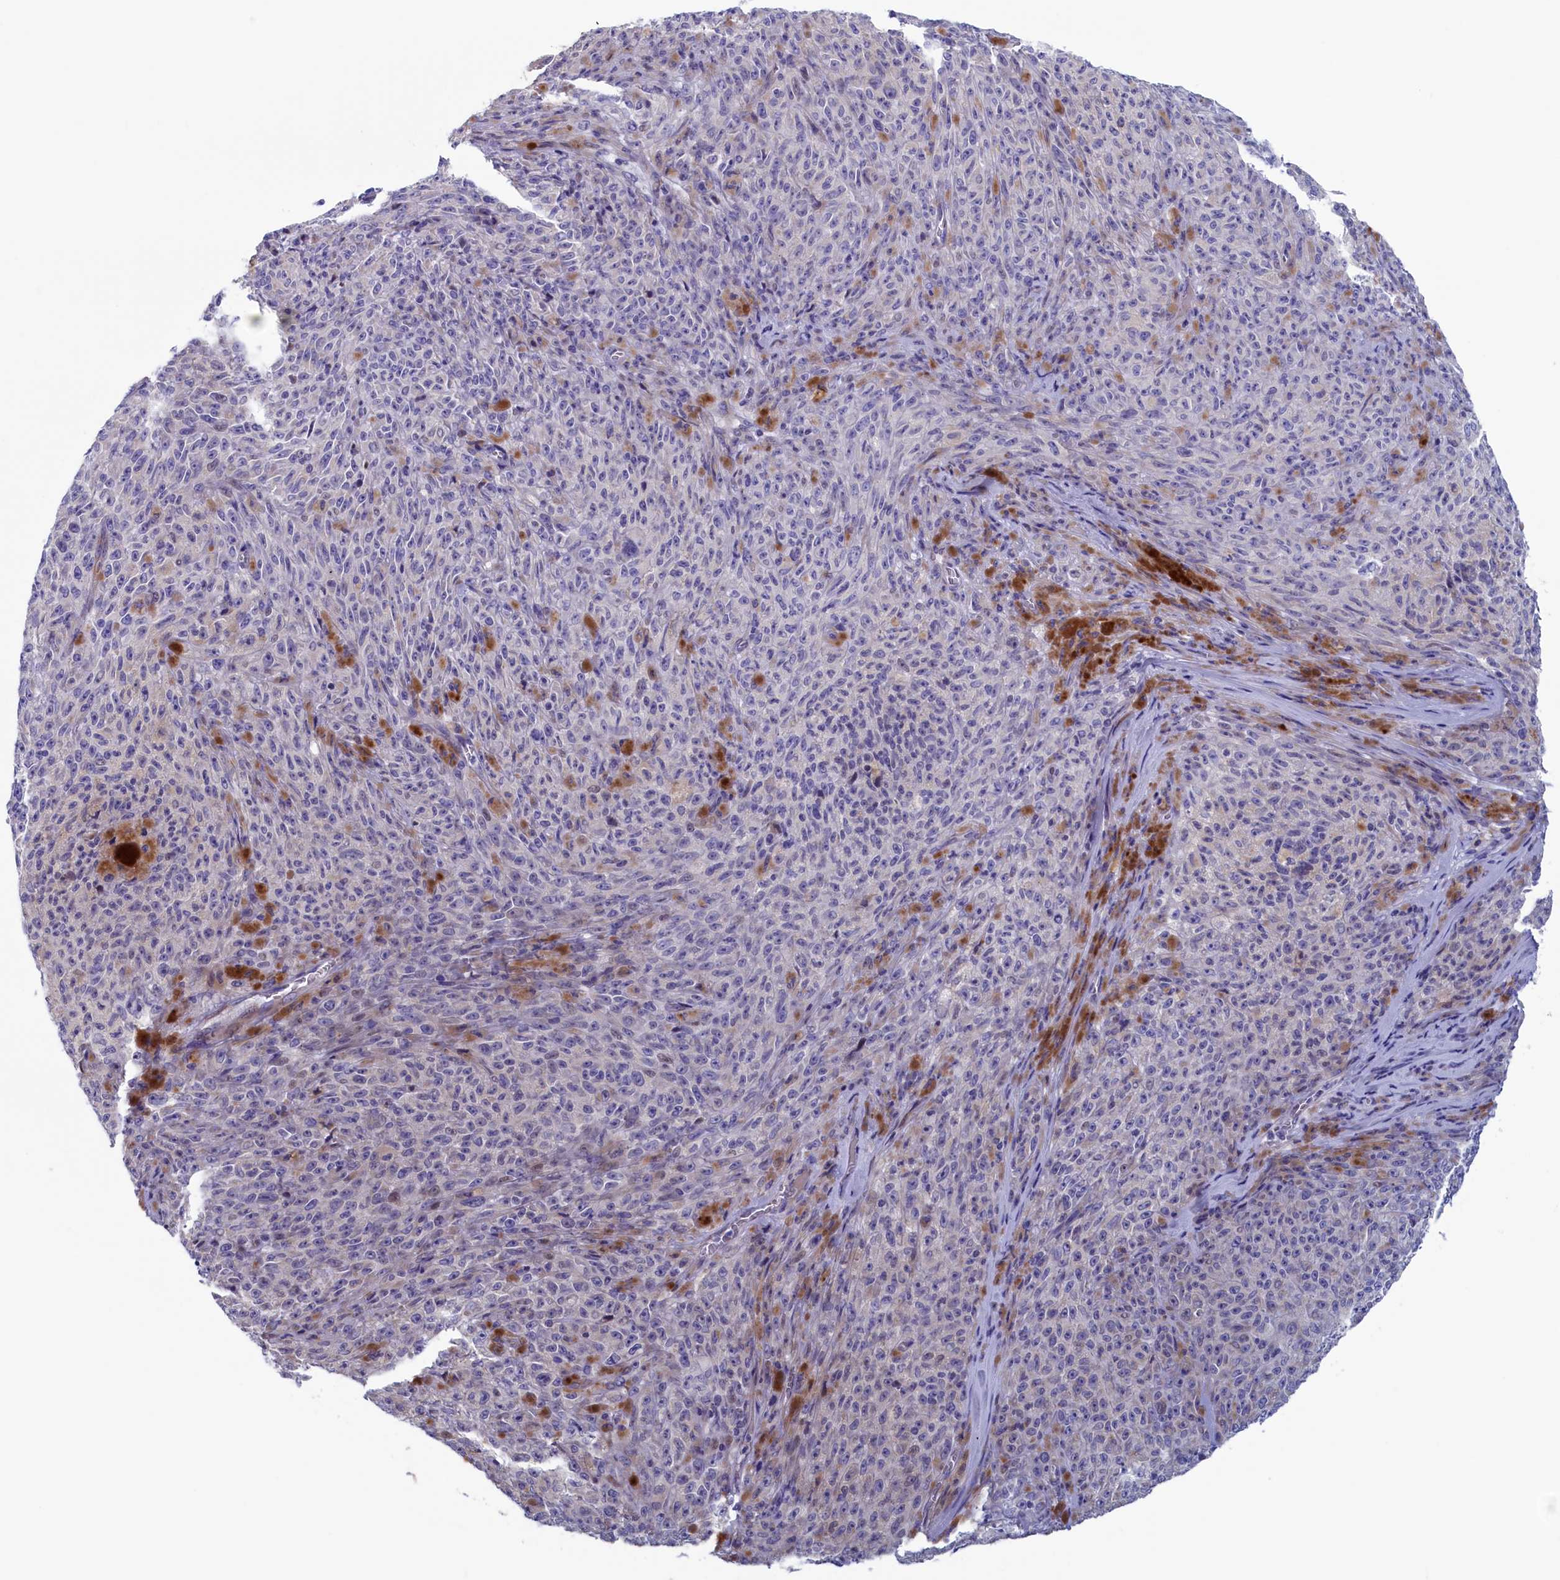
{"staining": {"intensity": "moderate", "quantity": "<25%", "location": "nuclear"}, "tissue": "melanoma", "cell_type": "Tumor cells", "image_type": "cancer", "snomed": [{"axis": "morphology", "description": "Malignant melanoma, NOS"}, {"axis": "topography", "description": "Skin"}], "caption": "Immunohistochemical staining of human melanoma shows low levels of moderate nuclear protein expression in about <25% of tumor cells. Nuclei are stained in blue.", "gene": "NIBAN3", "patient": {"sex": "female", "age": 82}}